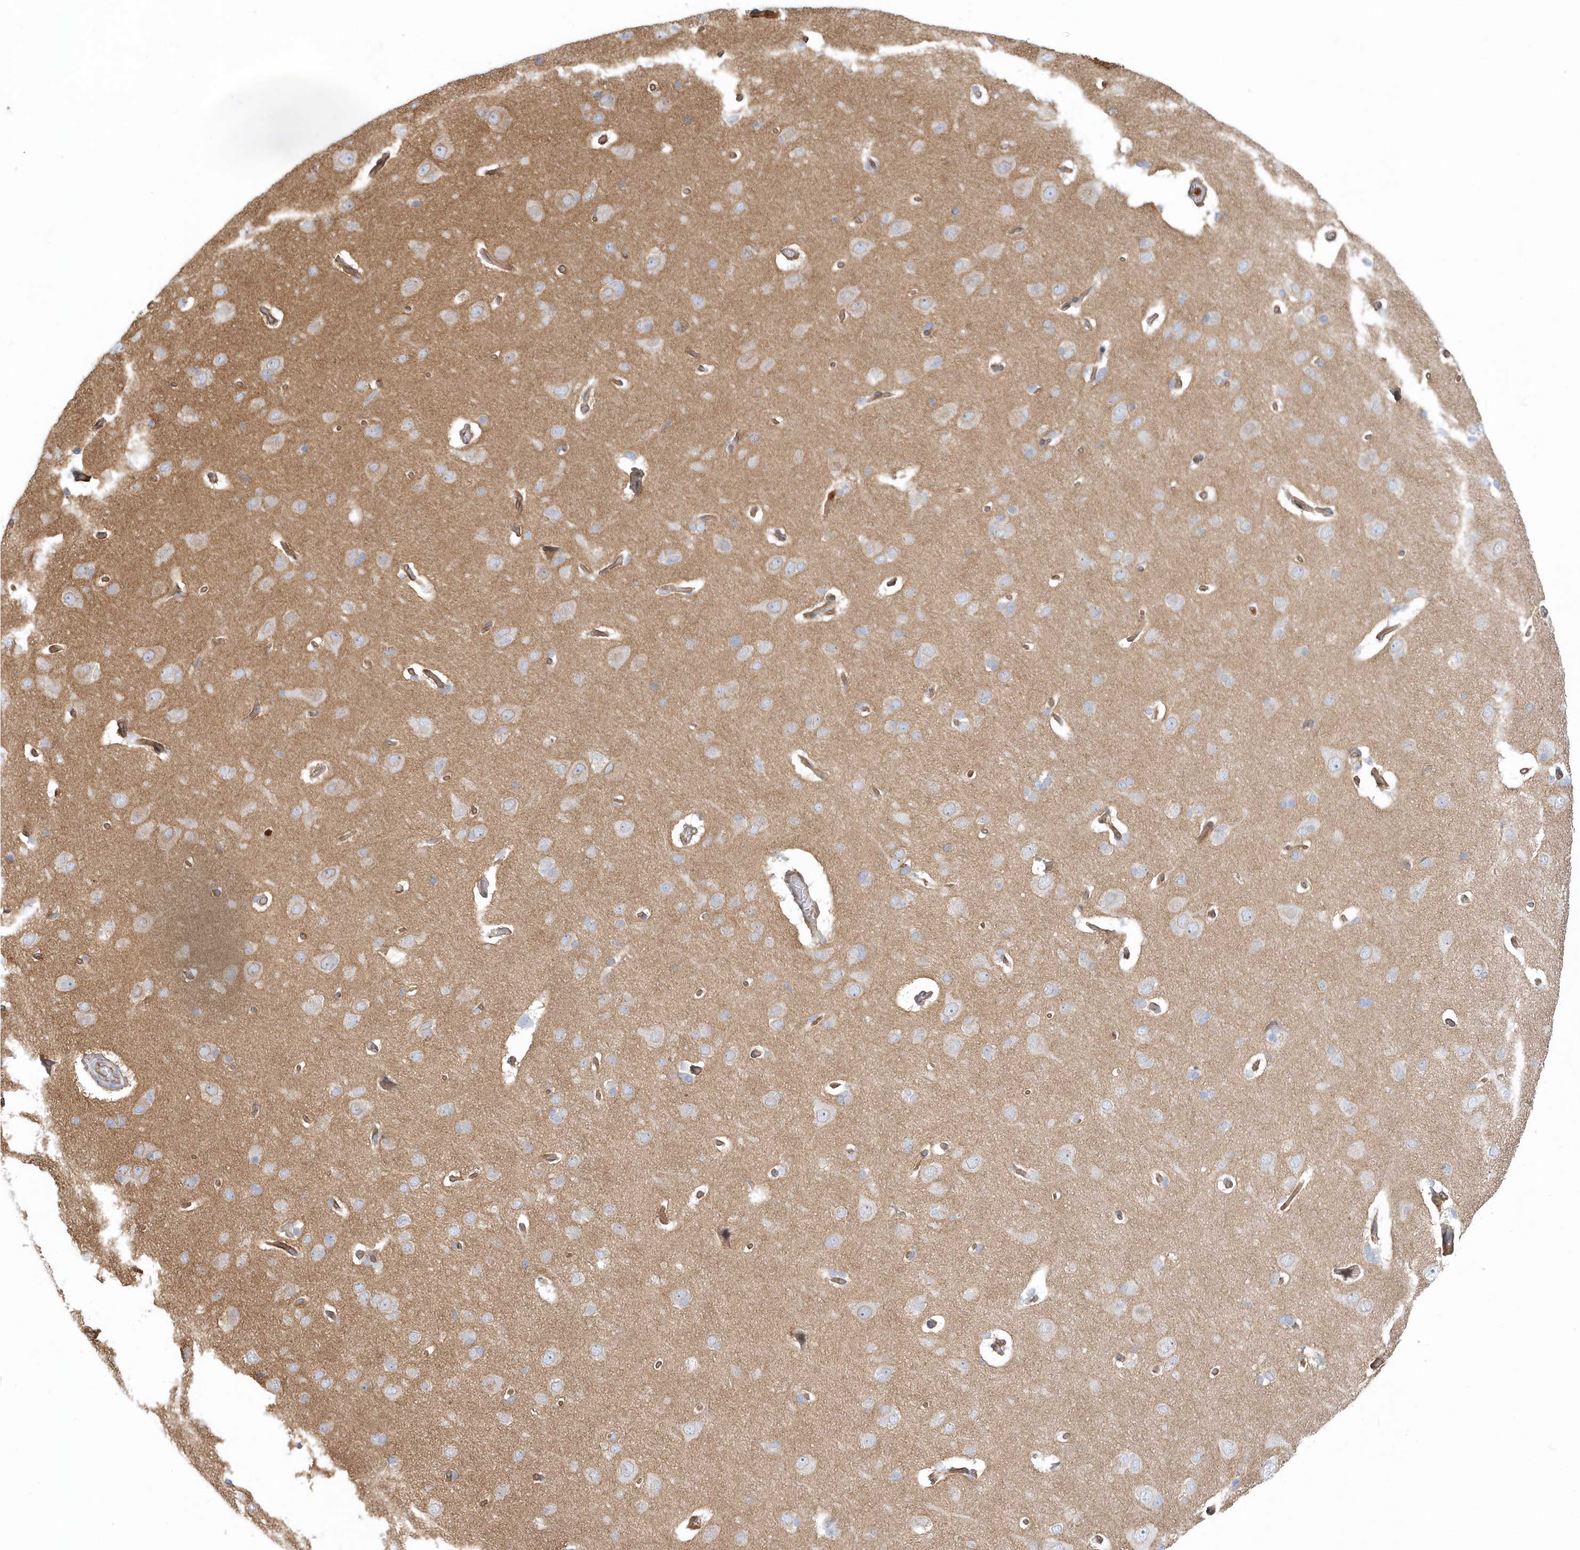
{"staining": {"intensity": "weak", "quantity": ">75%", "location": "cytoplasmic/membranous"}, "tissue": "cerebral cortex", "cell_type": "Endothelial cells", "image_type": "normal", "snomed": [{"axis": "morphology", "description": "Normal tissue, NOS"}, {"axis": "topography", "description": "Cerebral cortex"}], "caption": "Approximately >75% of endothelial cells in normal cerebral cortex display weak cytoplasmic/membranous protein positivity as visualized by brown immunohistochemical staining.", "gene": "DNAH1", "patient": {"sex": "male", "age": 62}}